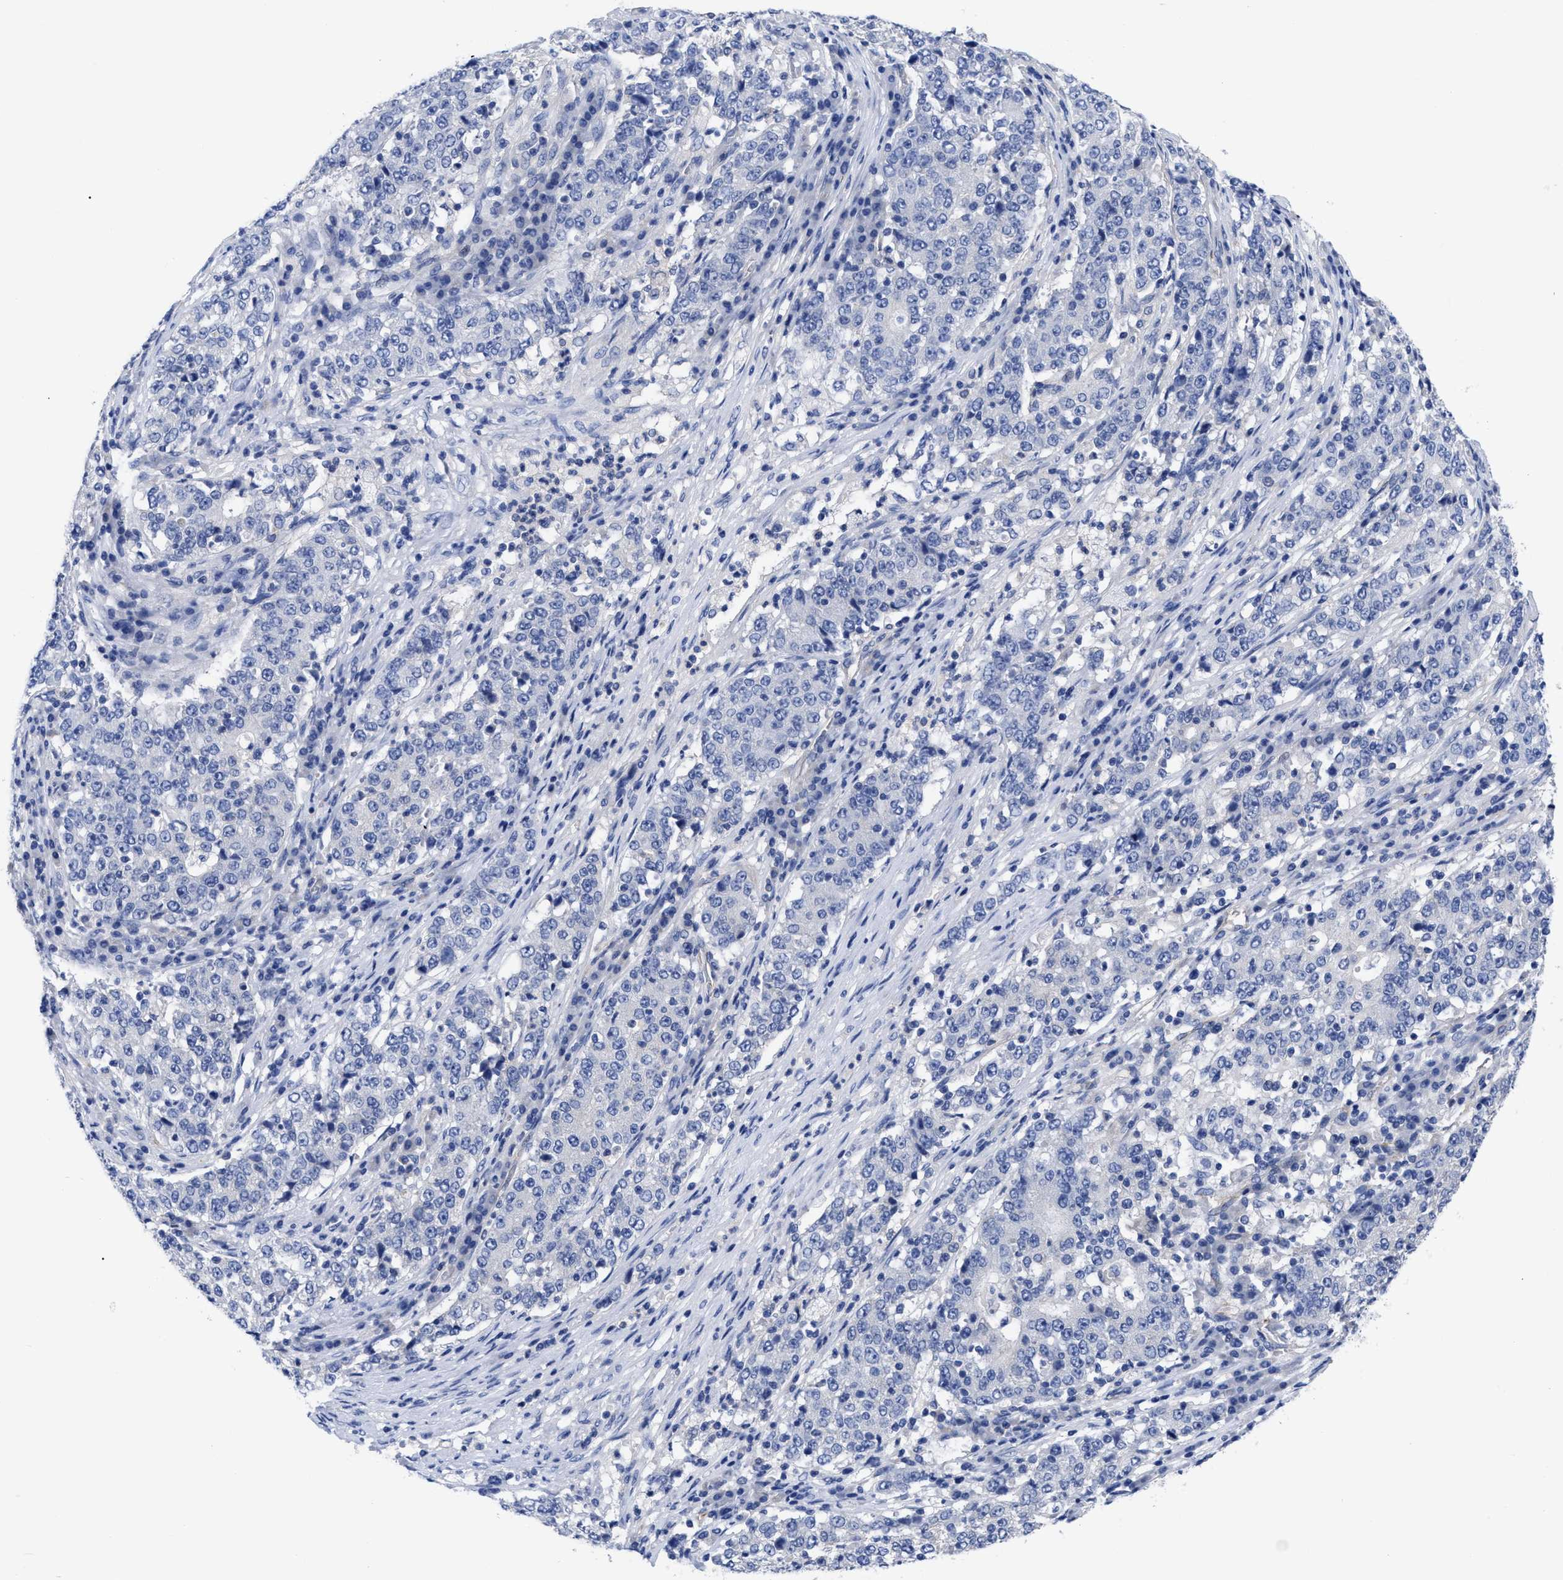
{"staining": {"intensity": "negative", "quantity": "none", "location": "none"}, "tissue": "stomach cancer", "cell_type": "Tumor cells", "image_type": "cancer", "snomed": [{"axis": "morphology", "description": "Adenocarcinoma, NOS"}, {"axis": "topography", "description": "Stomach"}], "caption": "Immunohistochemistry of stomach cancer (adenocarcinoma) reveals no staining in tumor cells.", "gene": "IRAG2", "patient": {"sex": "male", "age": 59}}